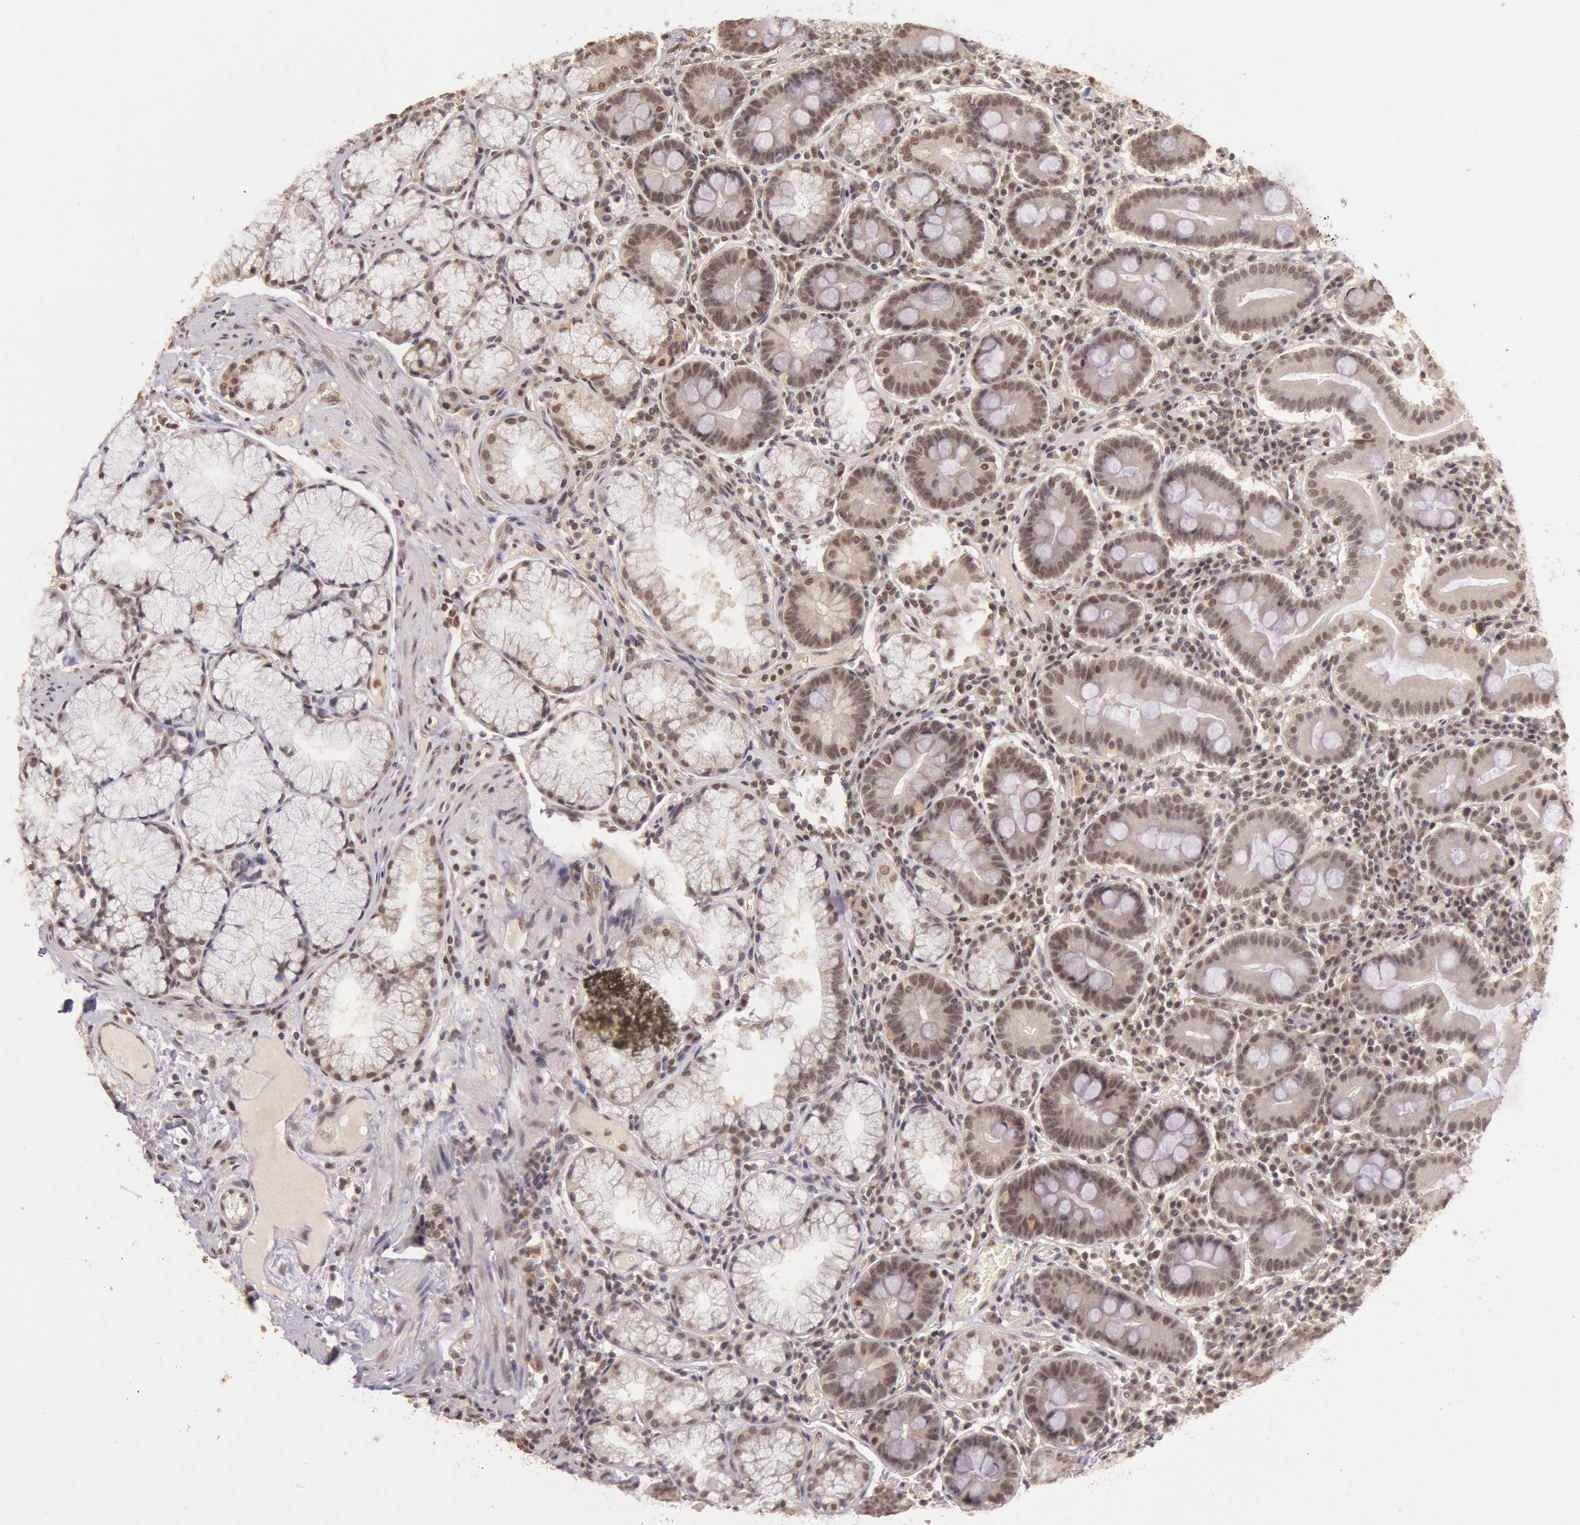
{"staining": {"intensity": "moderate", "quantity": "25%-75%", "location": "nuclear"}, "tissue": "duodenum", "cell_type": "Glandular cells", "image_type": "normal", "snomed": [{"axis": "morphology", "description": "Normal tissue, NOS"}, {"axis": "topography", "description": "Duodenum"}], "caption": "Protein staining of unremarkable duodenum displays moderate nuclear positivity in about 25%-75% of glandular cells.", "gene": "RTL10", "patient": {"sex": "male", "age": 50}}